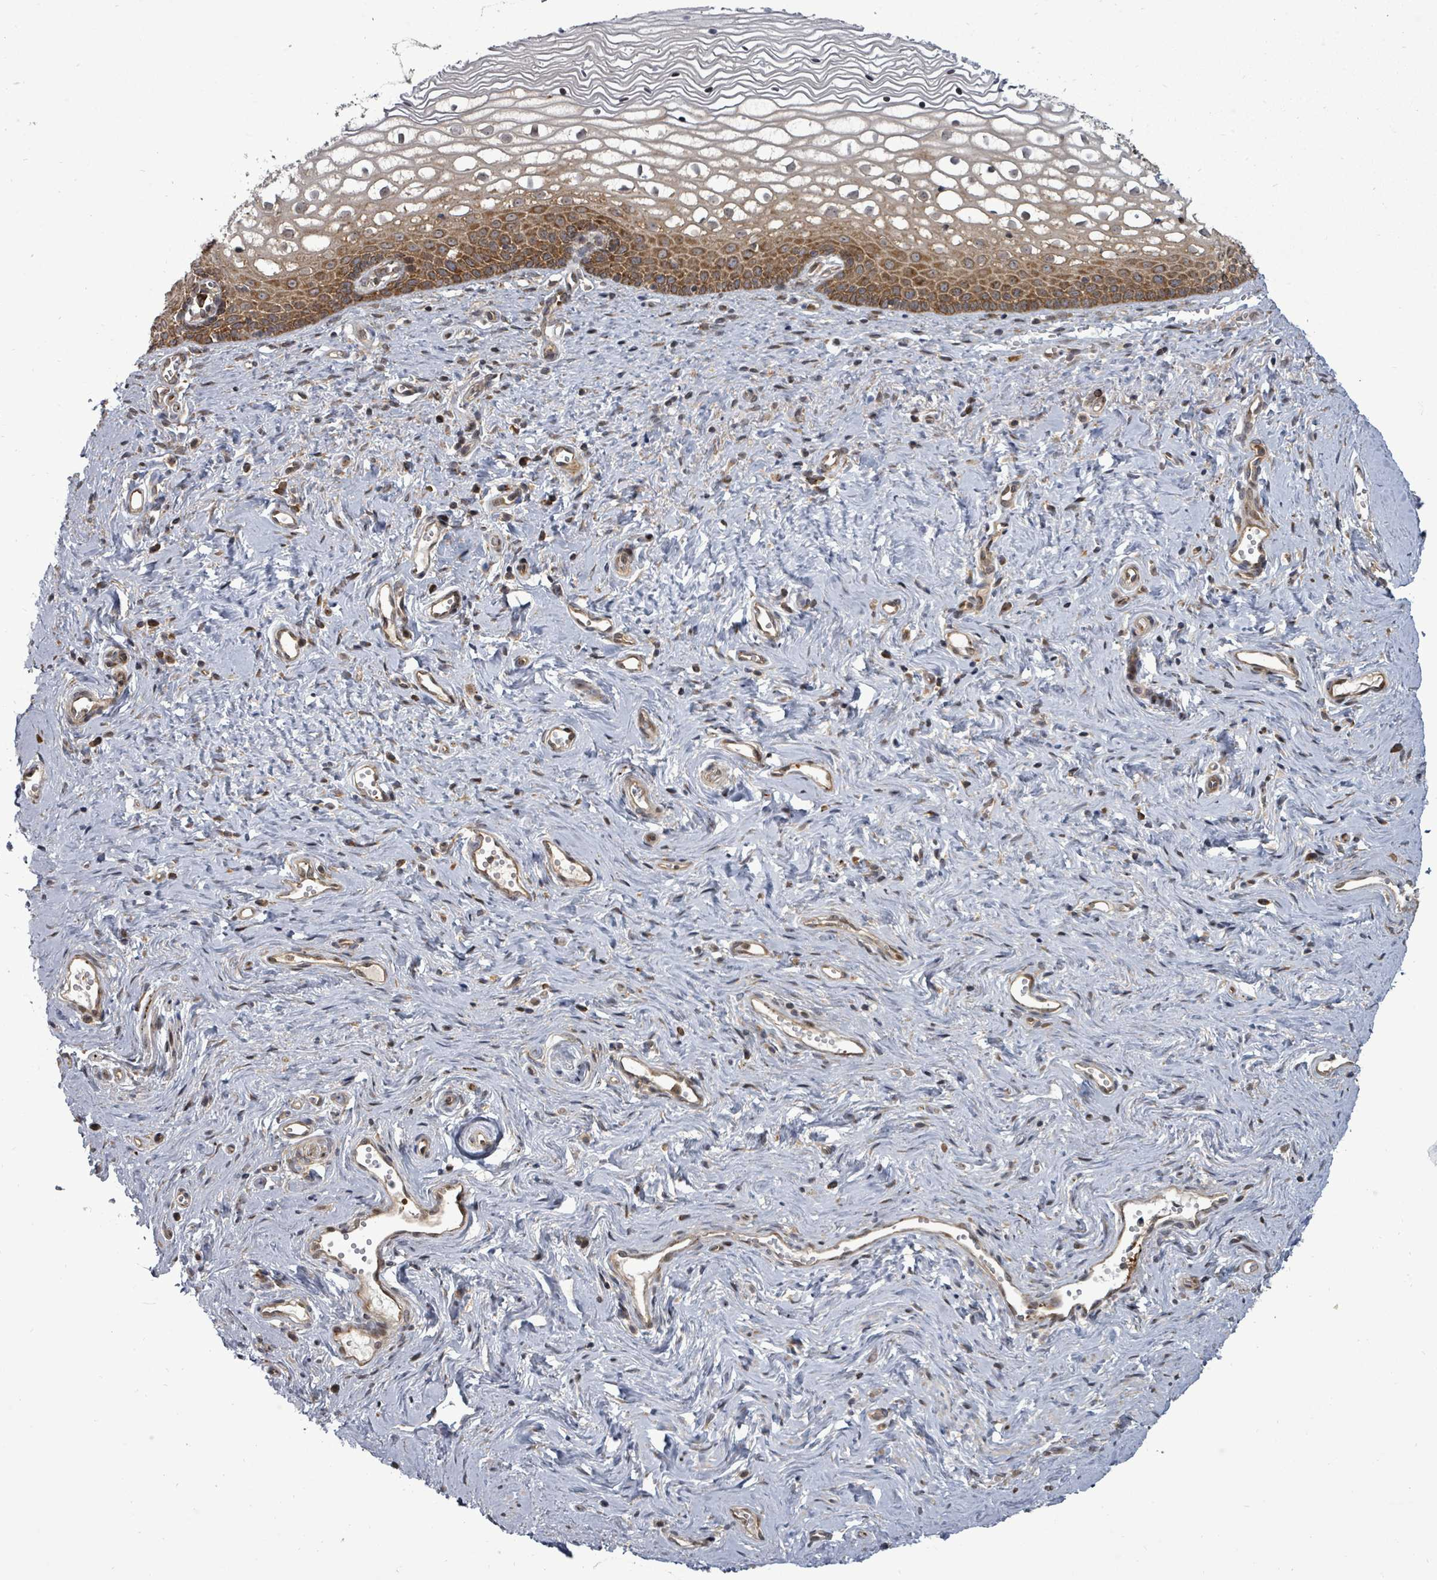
{"staining": {"intensity": "strong", "quantity": ">75%", "location": "cytoplasmic/membranous"}, "tissue": "vagina", "cell_type": "Squamous epithelial cells", "image_type": "normal", "snomed": [{"axis": "morphology", "description": "Normal tissue, NOS"}, {"axis": "topography", "description": "Vagina"}], "caption": "Squamous epithelial cells demonstrate high levels of strong cytoplasmic/membranous expression in about >75% of cells in unremarkable vagina. (IHC, brightfield microscopy, high magnification).", "gene": "EIF3CL", "patient": {"sex": "female", "age": 59}}